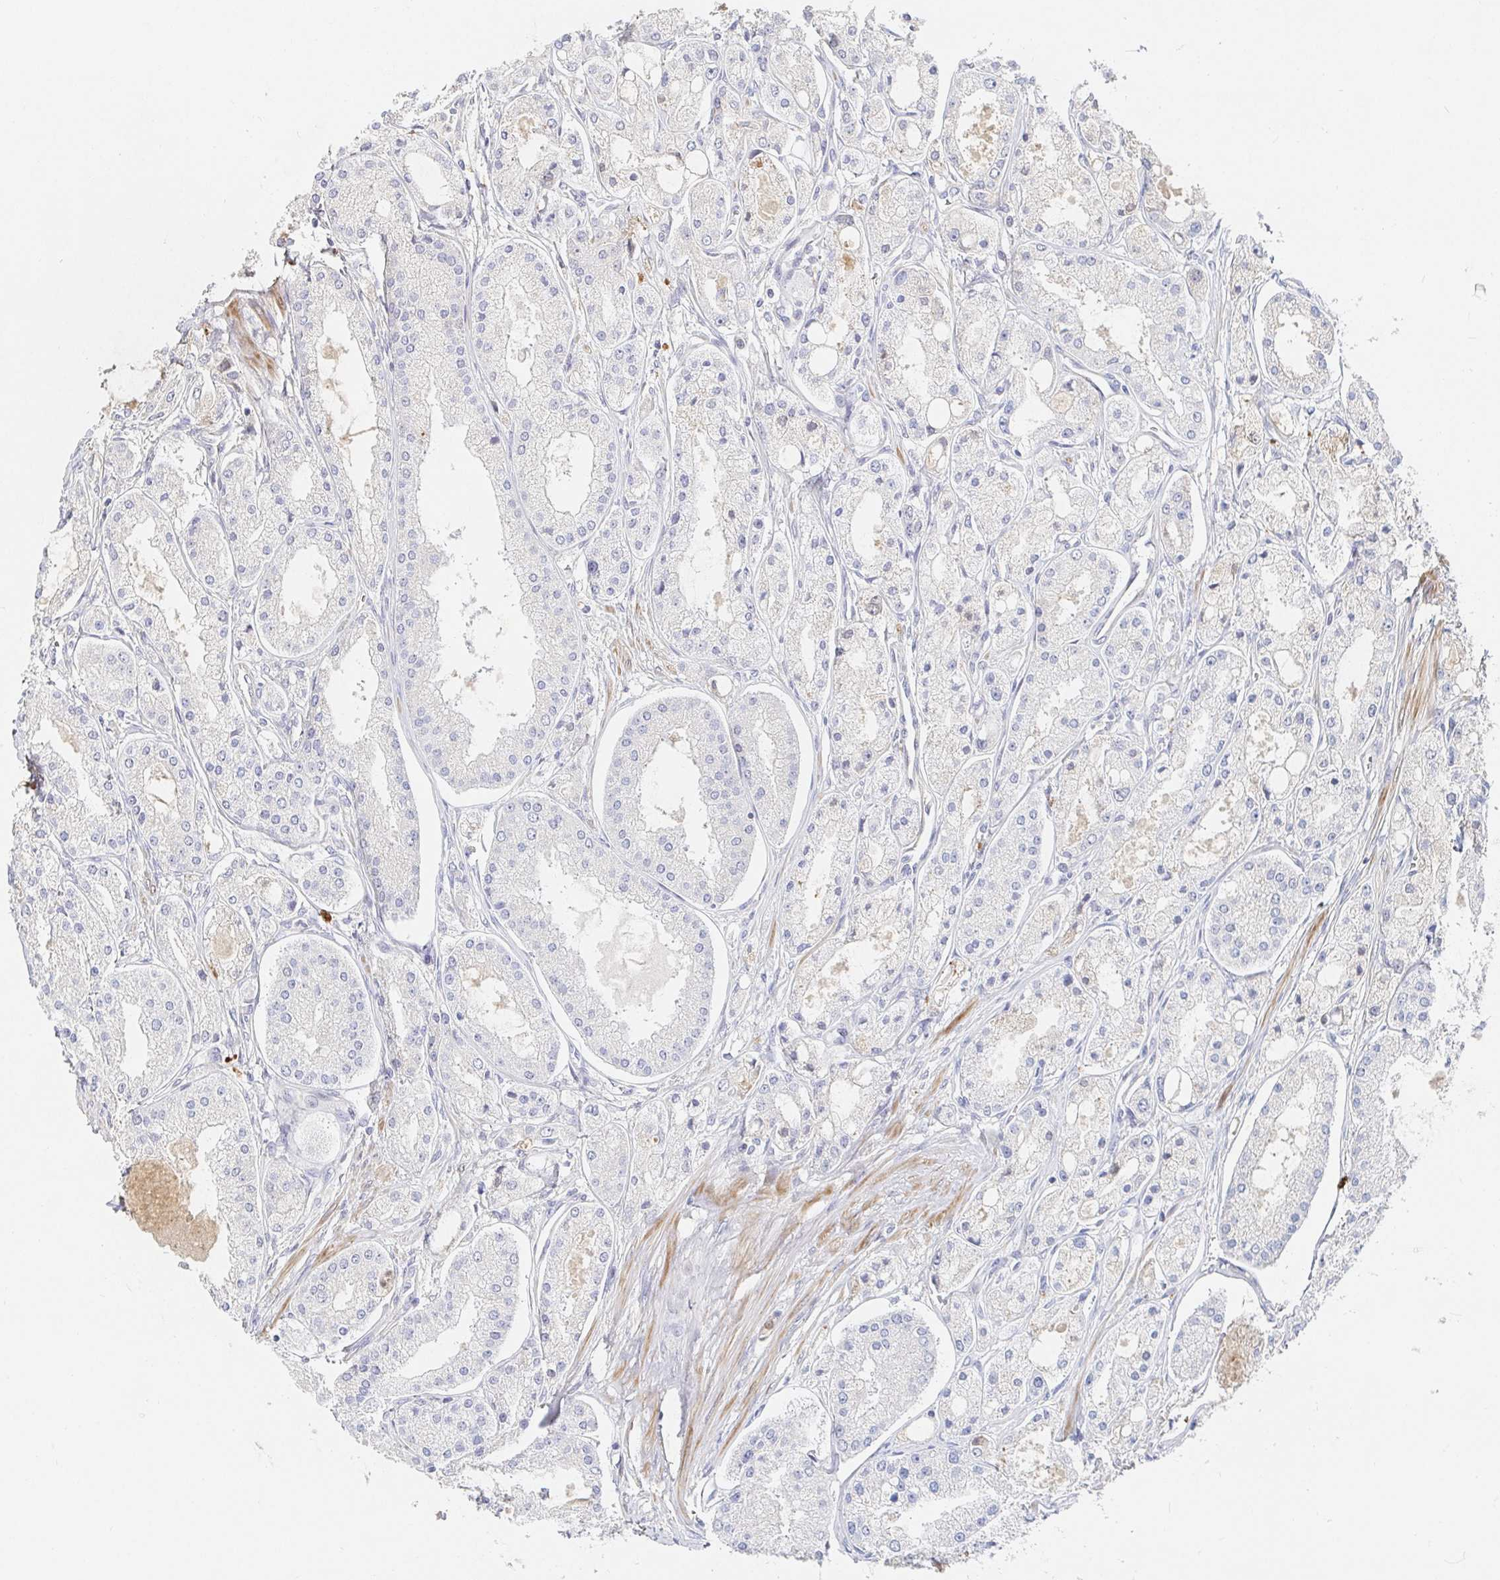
{"staining": {"intensity": "negative", "quantity": "none", "location": "none"}, "tissue": "prostate cancer", "cell_type": "Tumor cells", "image_type": "cancer", "snomed": [{"axis": "morphology", "description": "Adenocarcinoma, High grade"}, {"axis": "topography", "description": "Prostate"}], "caption": "Human prostate cancer (high-grade adenocarcinoma) stained for a protein using IHC reveals no expression in tumor cells.", "gene": "NME9", "patient": {"sex": "male", "age": 66}}